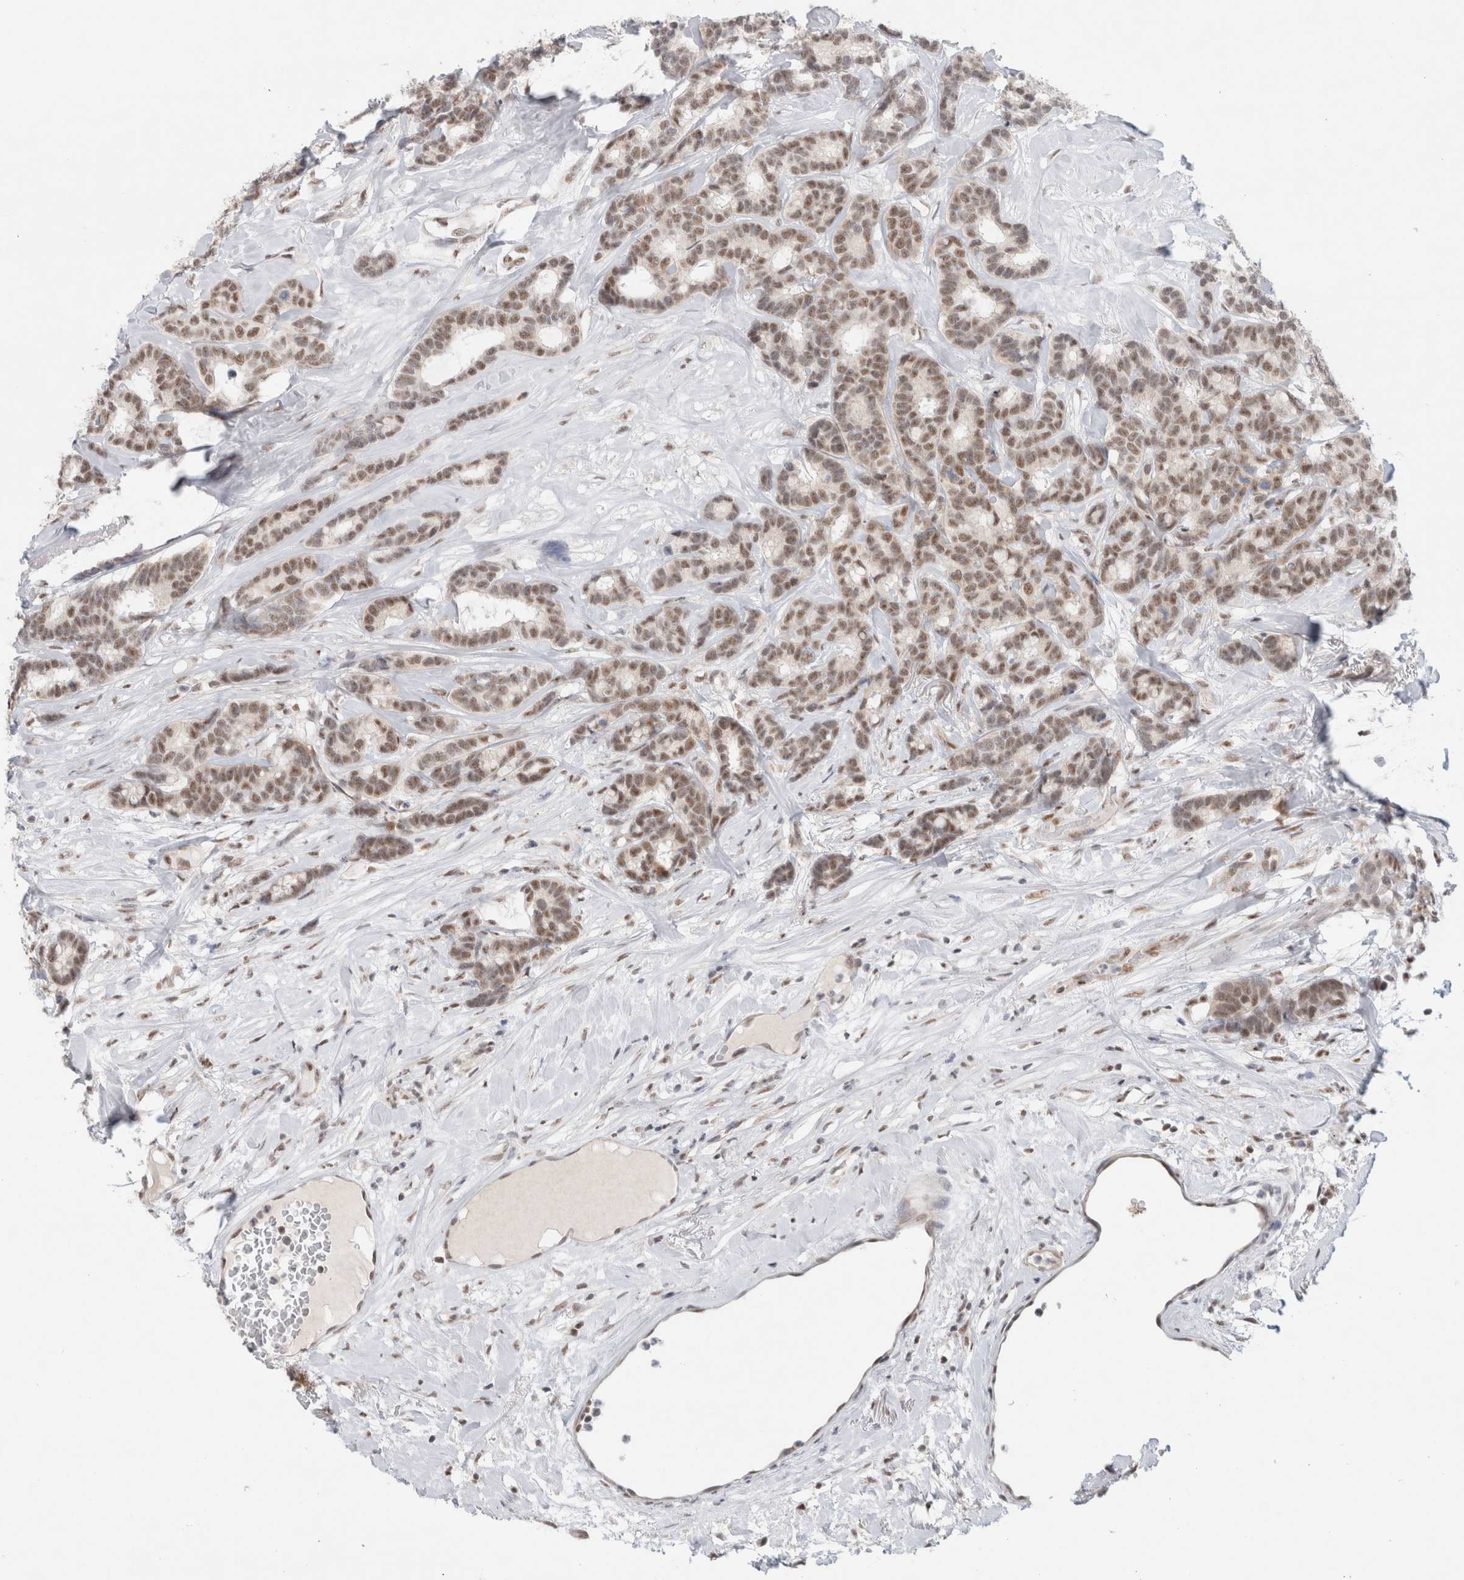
{"staining": {"intensity": "moderate", "quantity": ">75%", "location": "nuclear"}, "tissue": "breast cancer", "cell_type": "Tumor cells", "image_type": "cancer", "snomed": [{"axis": "morphology", "description": "Duct carcinoma"}, {"axis": "topography", "description": "Breast"}], "caption": "Moderate nuclear positivity is identified in about >75% of tumor cells in infiltrating ductal carcinoma (breast). (Brightfield microscopy of DAB IHC at high magnification).", "gene": "TRMT12", "patient": {"sex": "female", "age": 87}}